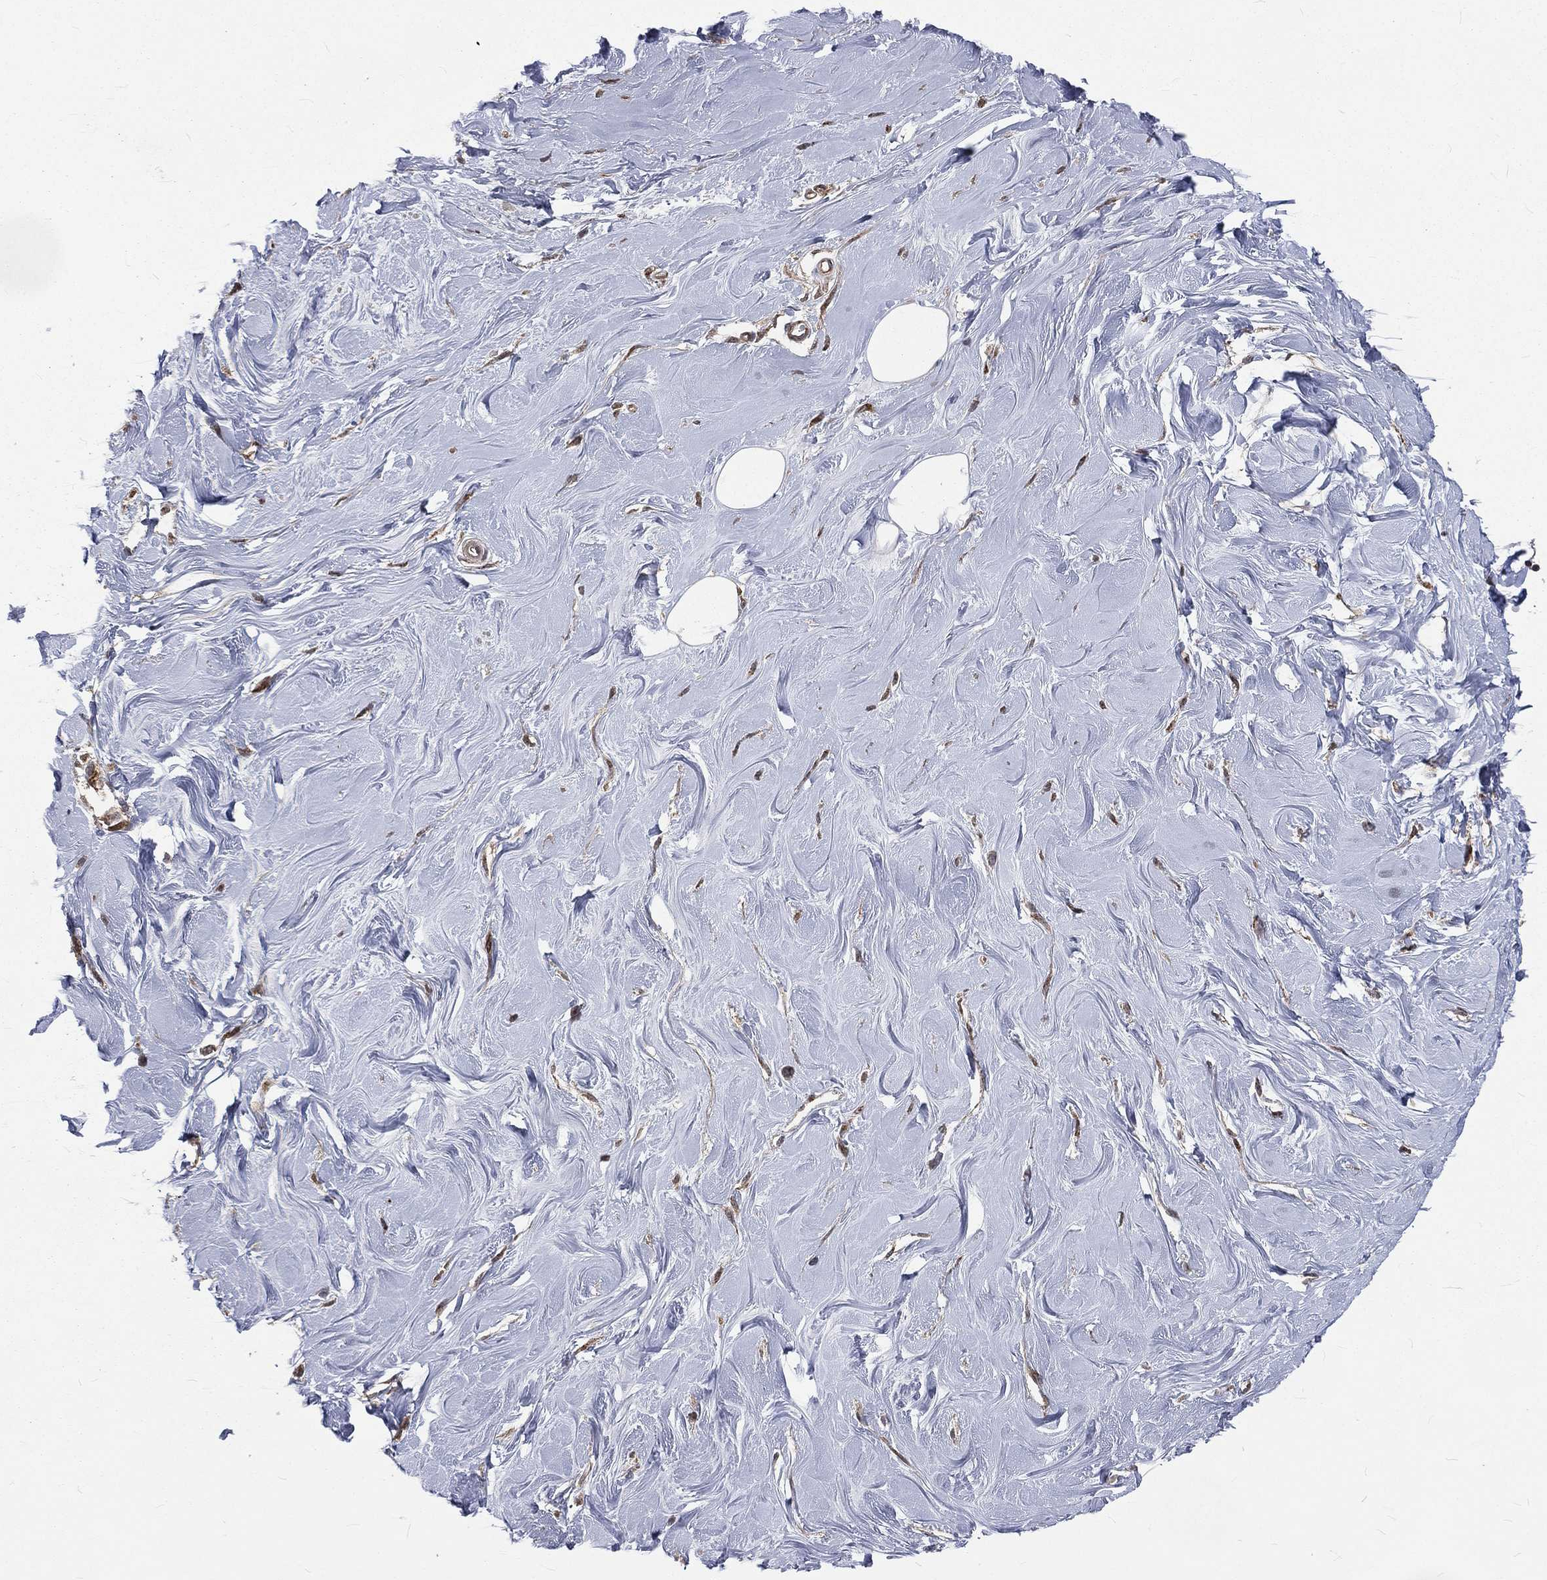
{"staining": {"intensity": "weak", "quantity": "25%-75%", "location": "cytoplasmic/membranous"}, "tissue": "soft tissue", "cell_type": "Fibroblasts", "image_type": "normal", "snomed": [{"axis": "morphology", "description": "Normal tissue, NOS"}, {"axis": "topography", "description": "Breast"}], "caption": "Human soft tissue stained for a protein (brown) reveals weak cytoplasmic/membranous positive staining in approximately 25%-75% of fibroblasts.", "gene": "ARL3", "patient": {"sex": "female", "age": 49}}